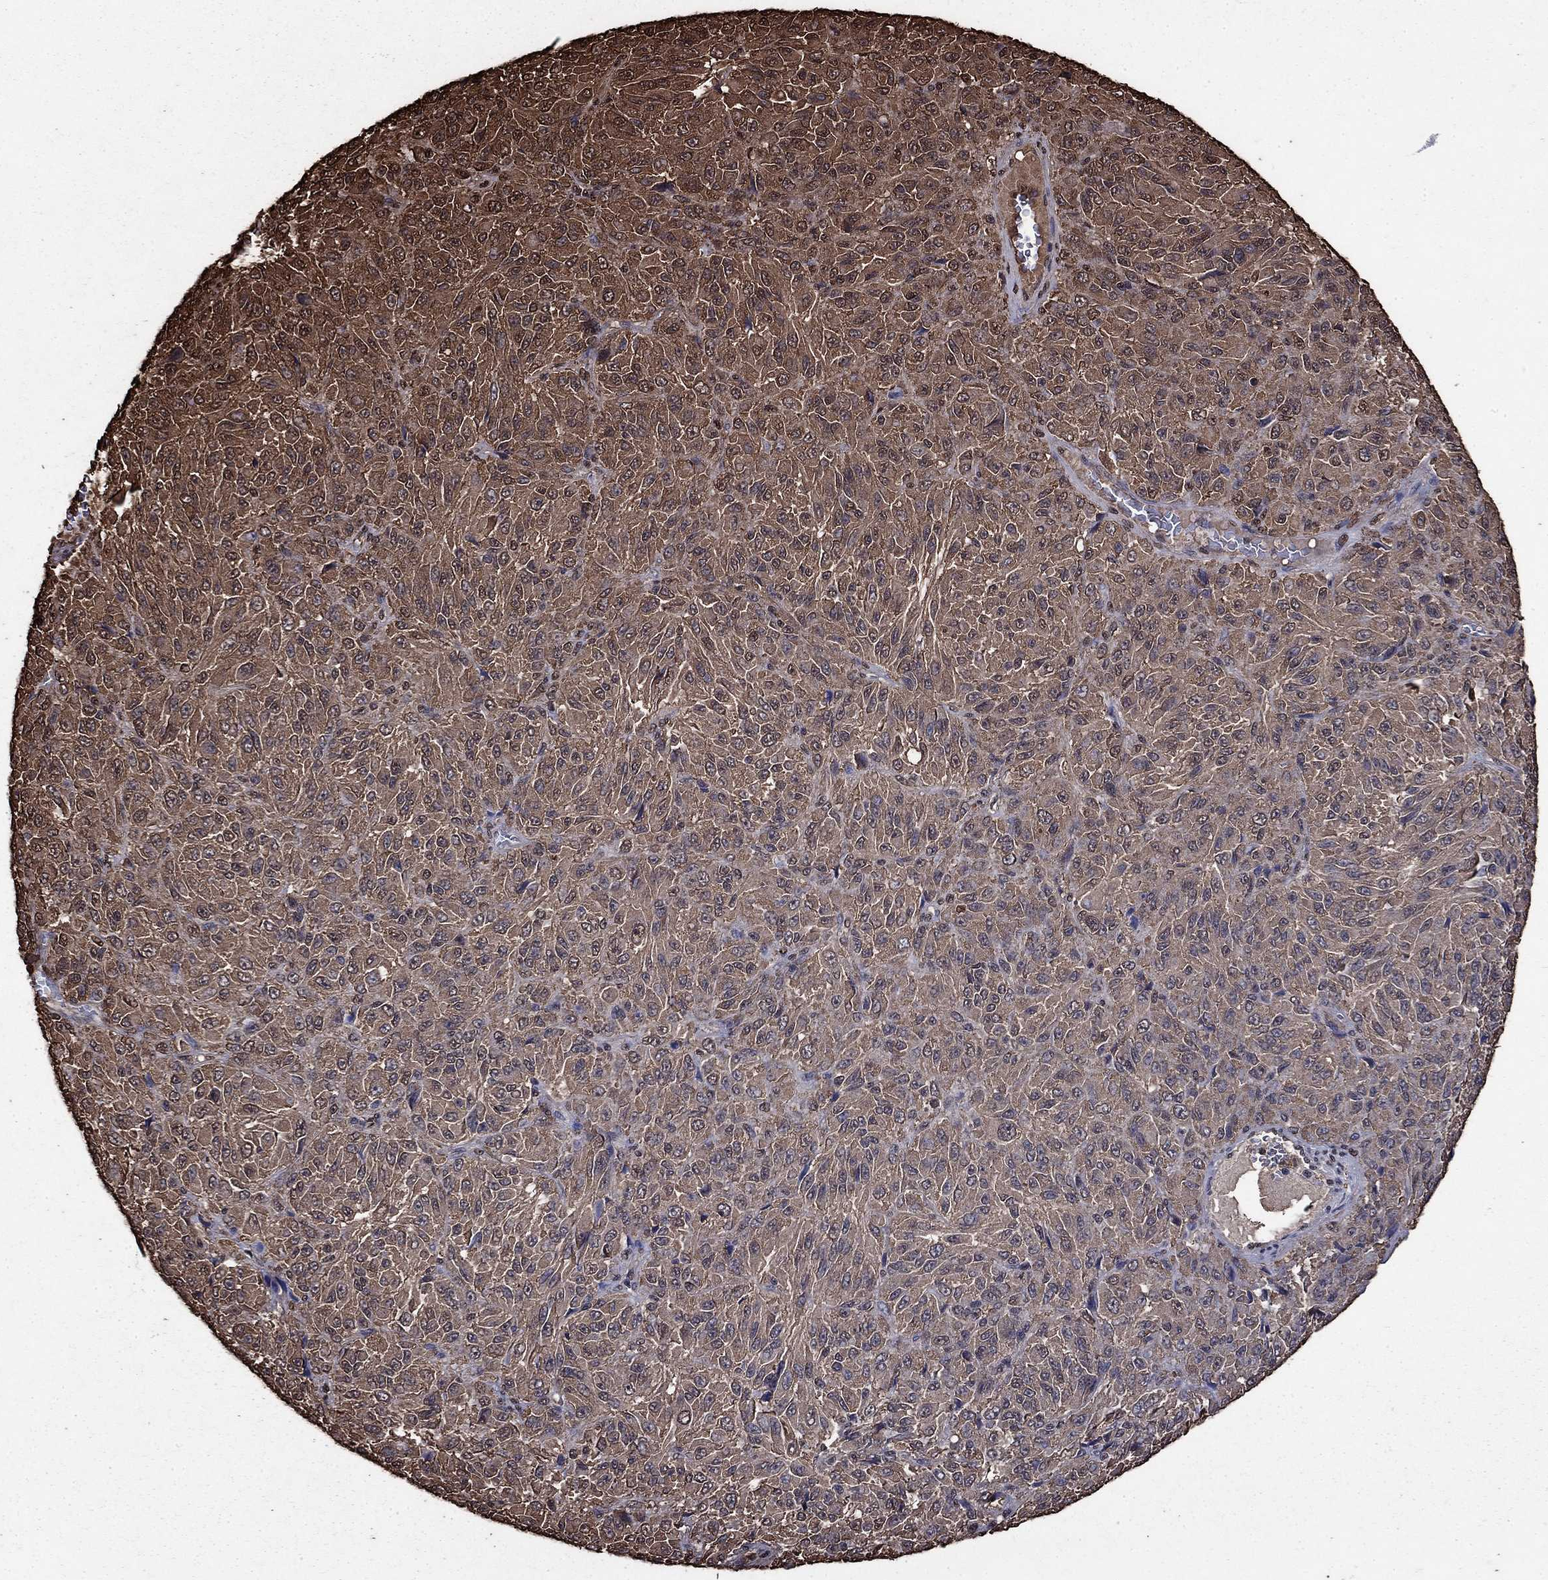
{"staining": {"intensity": "moderate", "quantity": "25%-75%", "location": "cytoplasmic/membranous"}, "tissue": "melanoma", "cell_type": "Tumor cells", "image_type": "cancer", "snomed": [{"axis": "morphology", "description": "Malignant melanoma, Metastatic site"}, {"axis": "topography", "description": "Brain"}], "caption": "Immunohistochemical staining of human malignant melanoma (metastatic site) displays moderate cytoplasmic/membranous protein staining in approximately 25%-75% of tumor cells.", "gene": "GAPDH", "patient": {"sex": "female", "age": 56}}